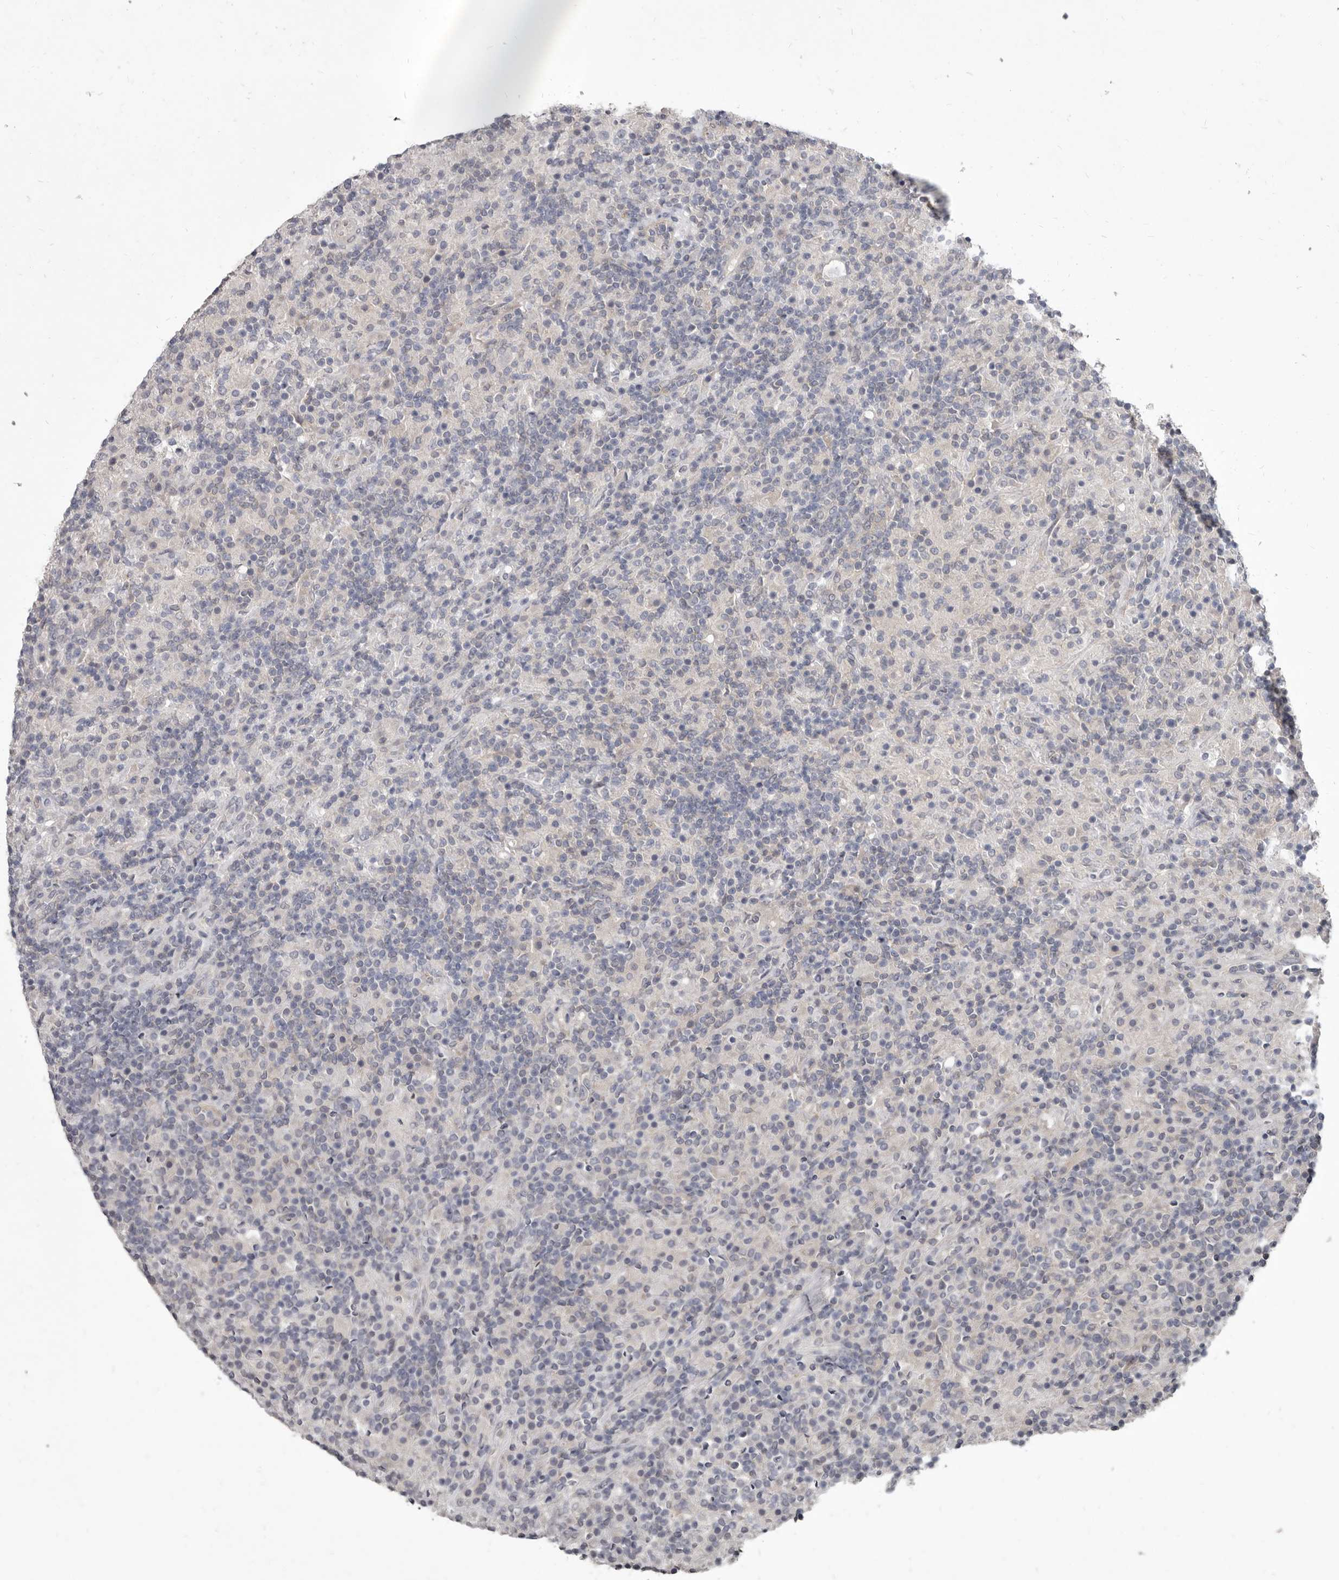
{"staining": {"intensity": "negative", "quantity": "none", "location": "none"}, "tissue": "lymphoma", "cell_type": "Tumor cells", "image_type": "cancer", "snomed": [{"axis": "morphology", "description": "Hodgkin's disease, NOS"}, {"axis": "topography", "description": "Lymph node"}], "caption": "This image is of lymphoma stained with immunohistochemistry (IHC) to label a protein in brown with the nuclei are counter-stained blue. There is no staining in tumor cells. (Stains: DAB IHC with hematoxylin counter stain, Microscopy: brightfield microscopy at high magnification).", "gene": "GSK3B", "patient": {"sex": "male", "age": 70}}